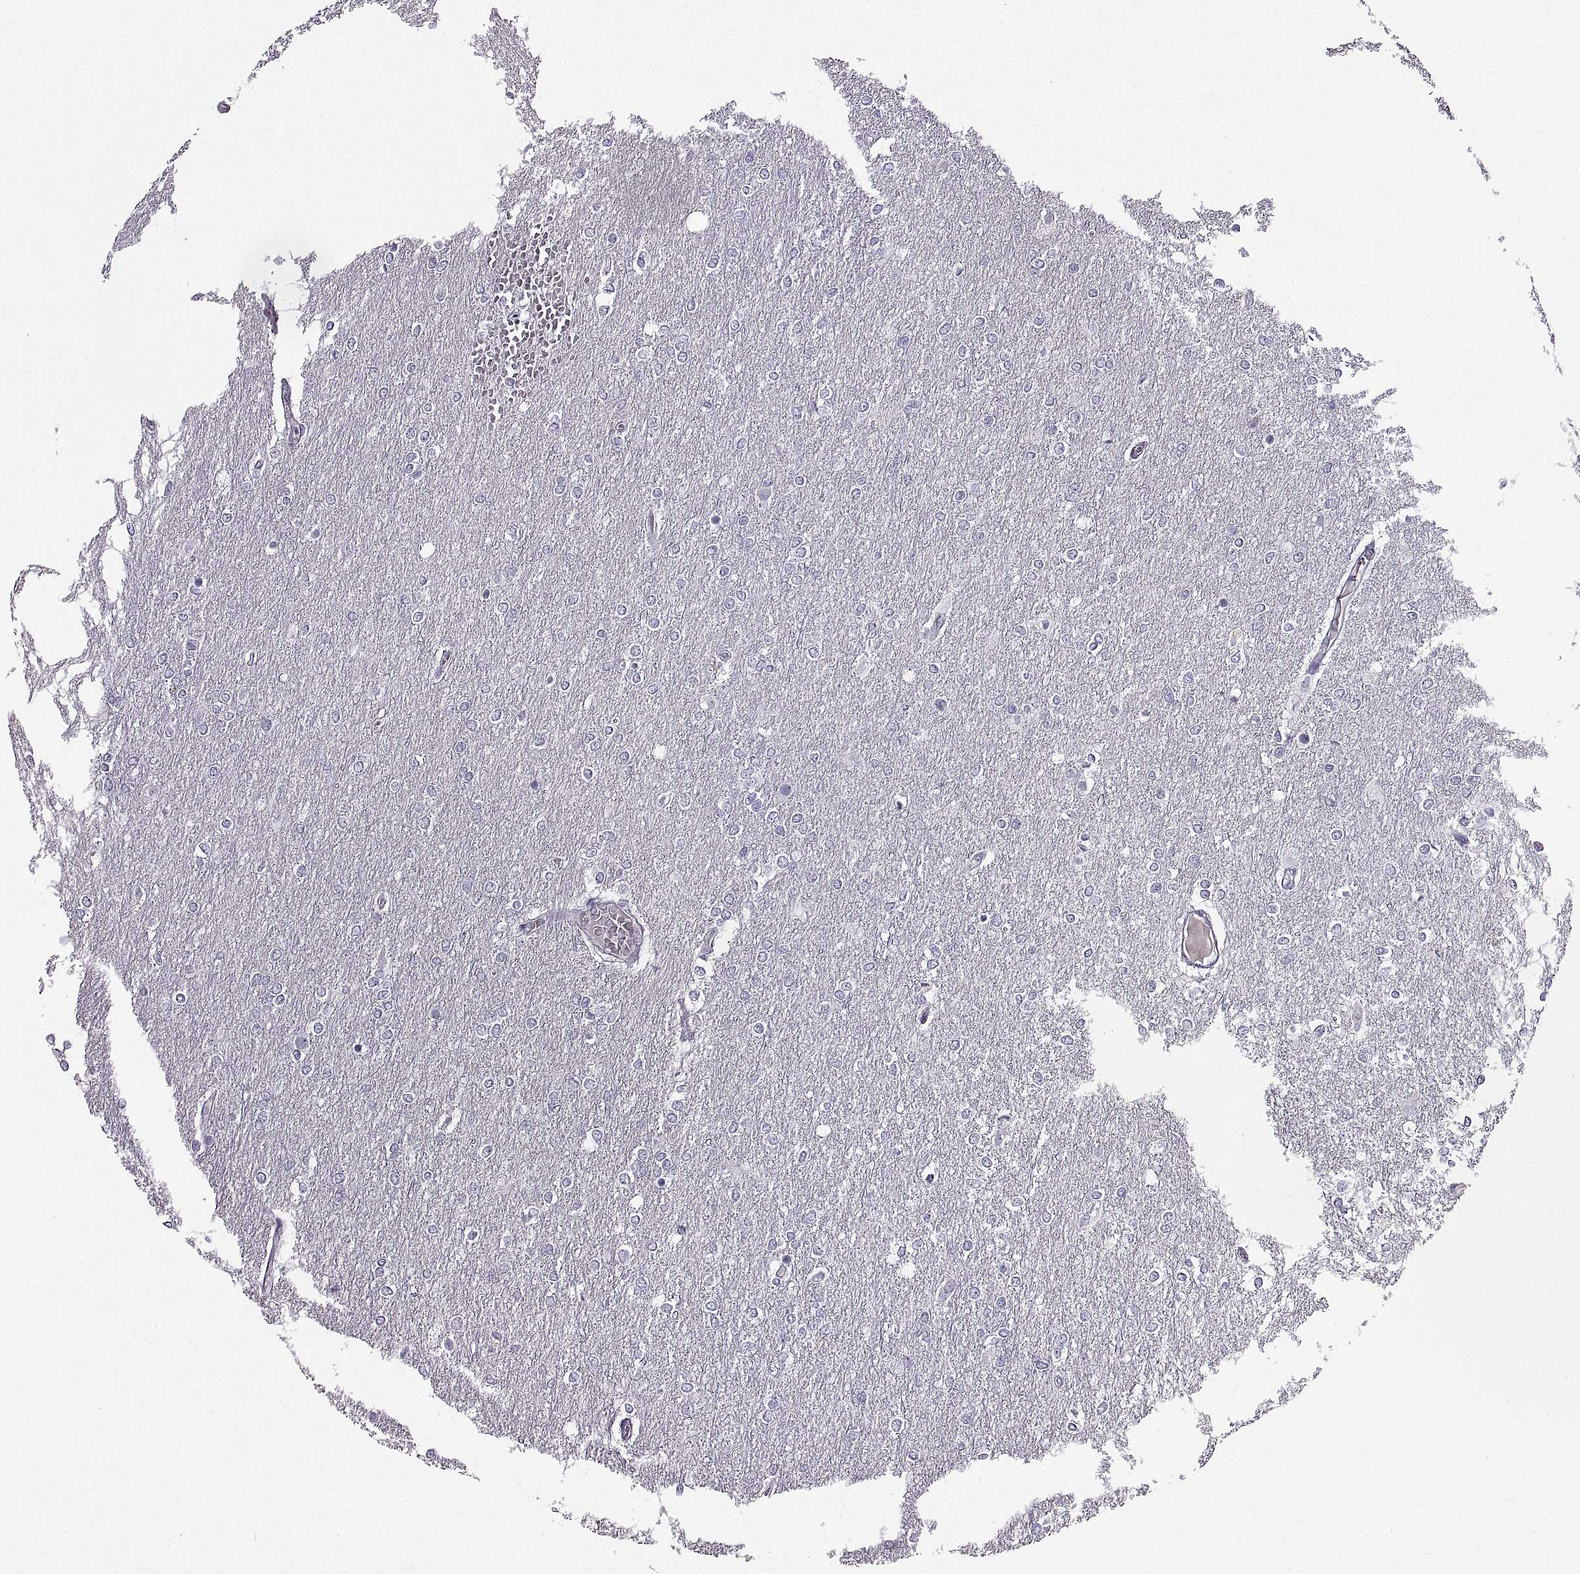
{"staining": {"intensity": "negative", "quantity": "none", "location": "none"}, "tissue": "glioma", "cell_type": "Tumor cells", "image_type": "cancer", "snomed": [{"axis": "morphology", "description": "Glioma, malignant, High grade"}, {"axis": "topography", "description": "Brain"}], "caption": "Tumor cells are negative for brown protein staining in glioma. Nuclei are stained in blue.", "gene": "WFDC8", "patient": {"sex": "female", "age": 61}}